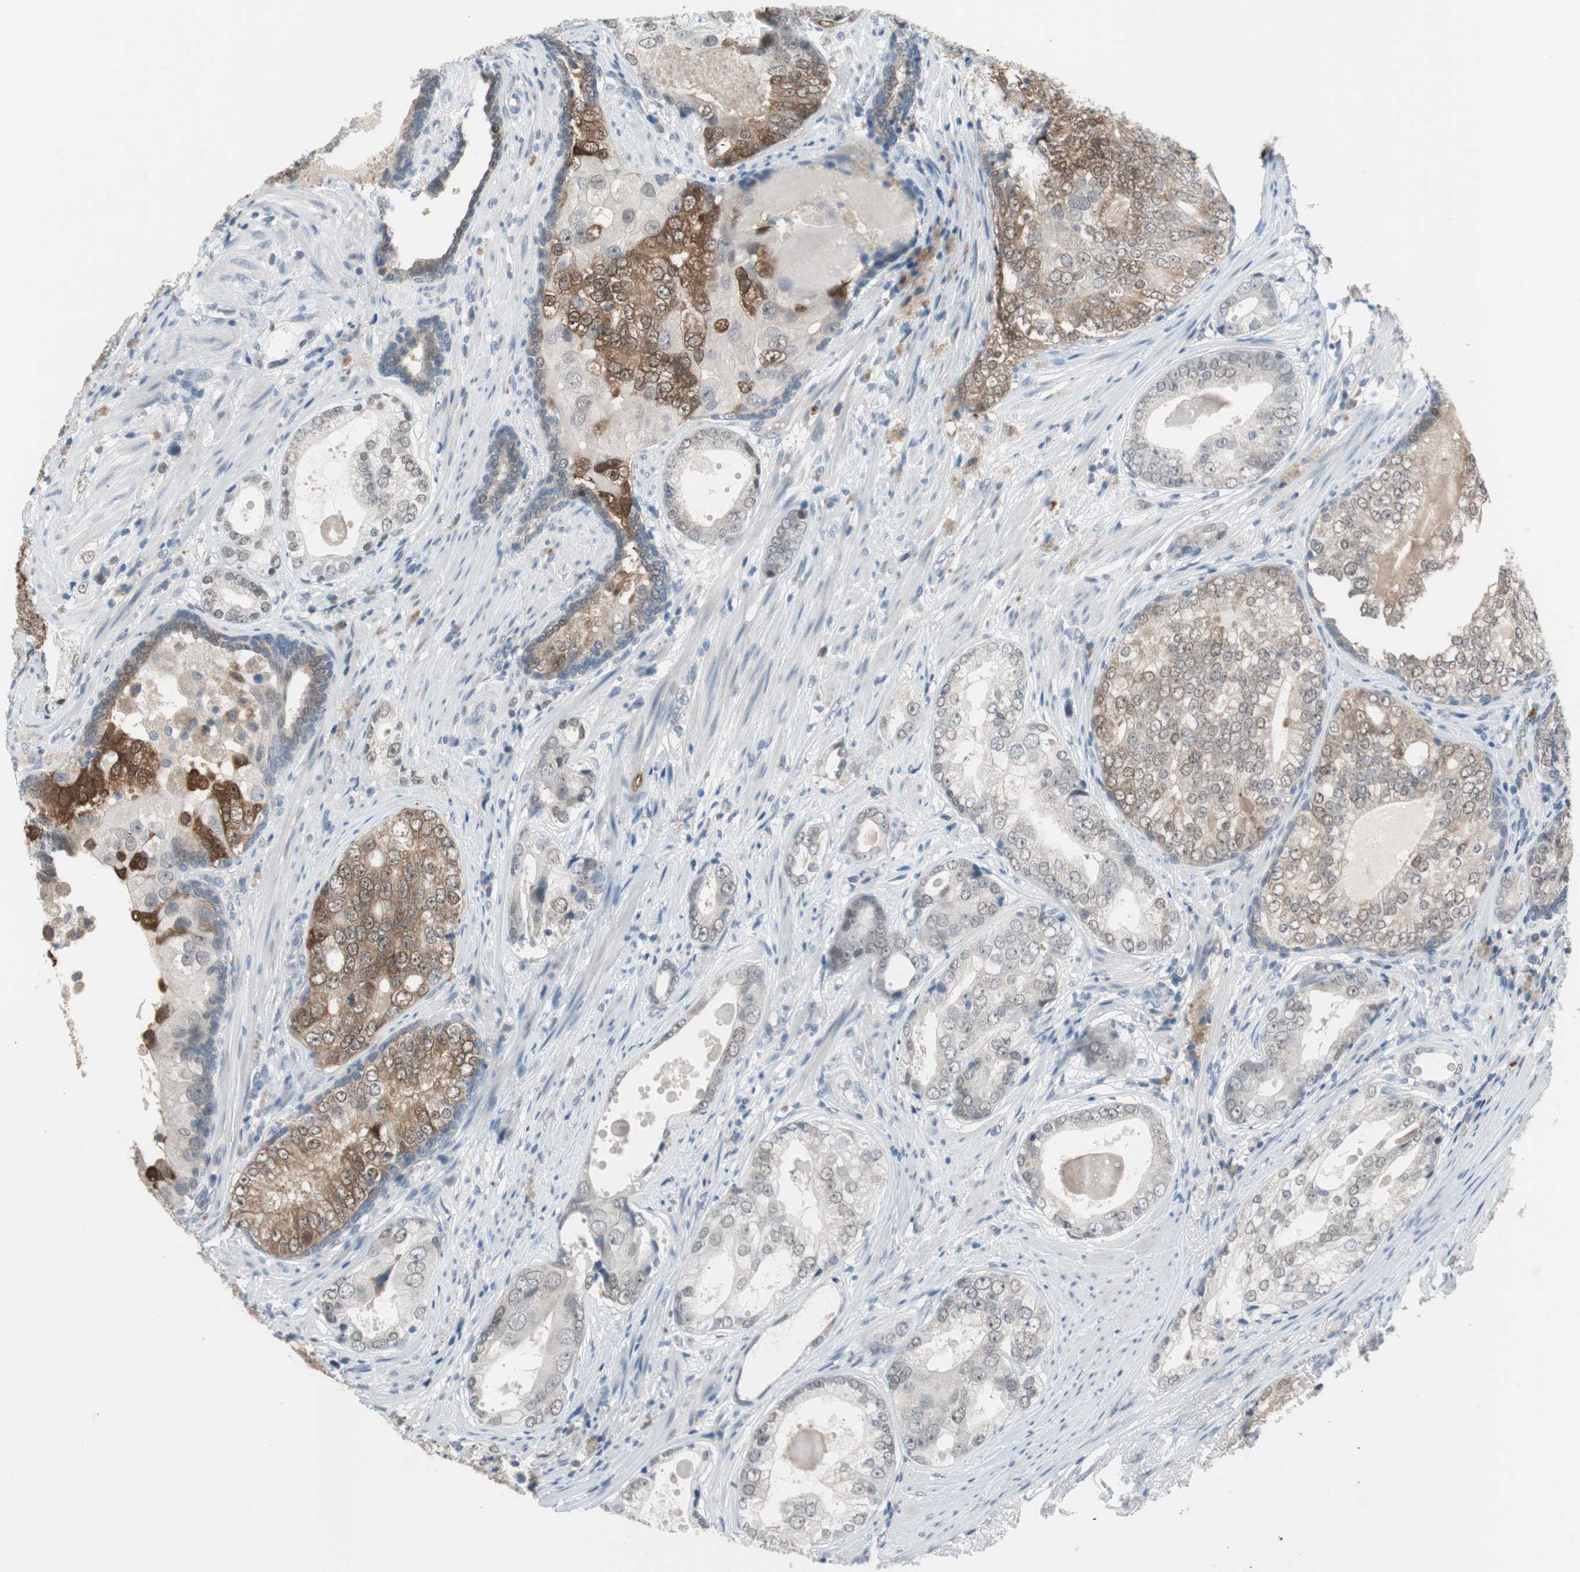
{"staining": {"intensity": "moderate", "quantity": "25%-75%", "location": "cytoplasmic/membranous"}, "tissue": "prostate cancer", "cell_type": "Tumor cells", "image_type": "cancer", "snomed": [{"axis": "morphology", "description": "Adenocarcinoma, High grade"}, {"axis": "topography", "description": "Prostate"}], "caption": "Moderate cytoplasmic/membranous staining is present in about 25%-75% of tumor cells in adenocarcinoma (high-grade) (prostate).", "gene": "GRHL1", "patient": {"sex": "male", "age": 66}}